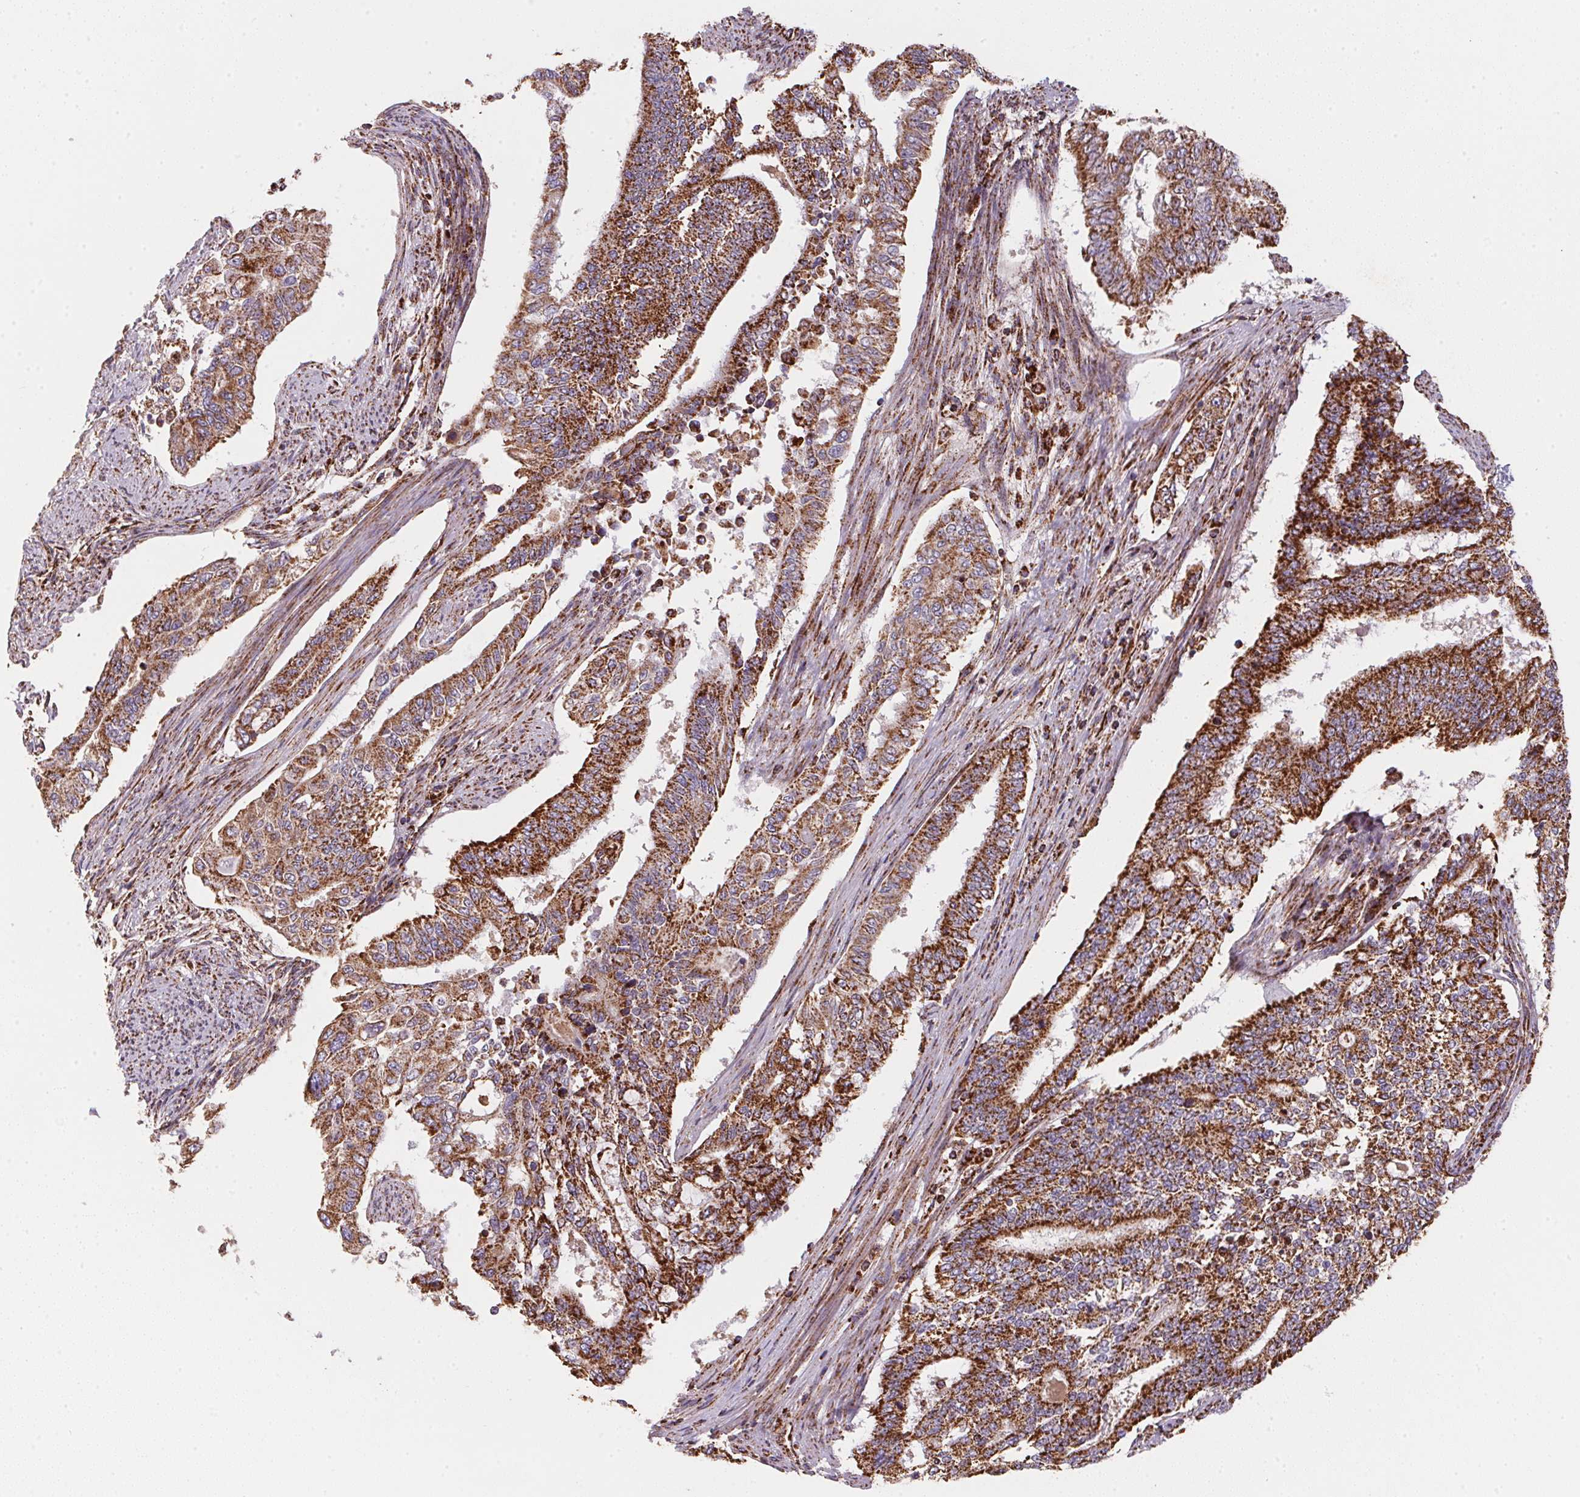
{"staining": {"intensity": "strong", "quantity": ">75%", "location": "cytoplasmic/membranous"}, "tissue": "endometrial cancer", "cell_type": "Tumor cells", "image_type": "cancer", "snomed": [{"axis": "morphology", "description": "Adenocarcinoma, NOS"}, {"axis": "topography", "description": "Uterus"}], "caption": "The image demonstrates a brown stain indicating the presence of a protein in the cytoplasmic/membranous of tumor cells in adenocarcinoma (endometrial). (DAB IHC with brightfield microscopy, high magnification).", "gene": "NDUFS2", "patient": {"sex": "female", "age": 59}}